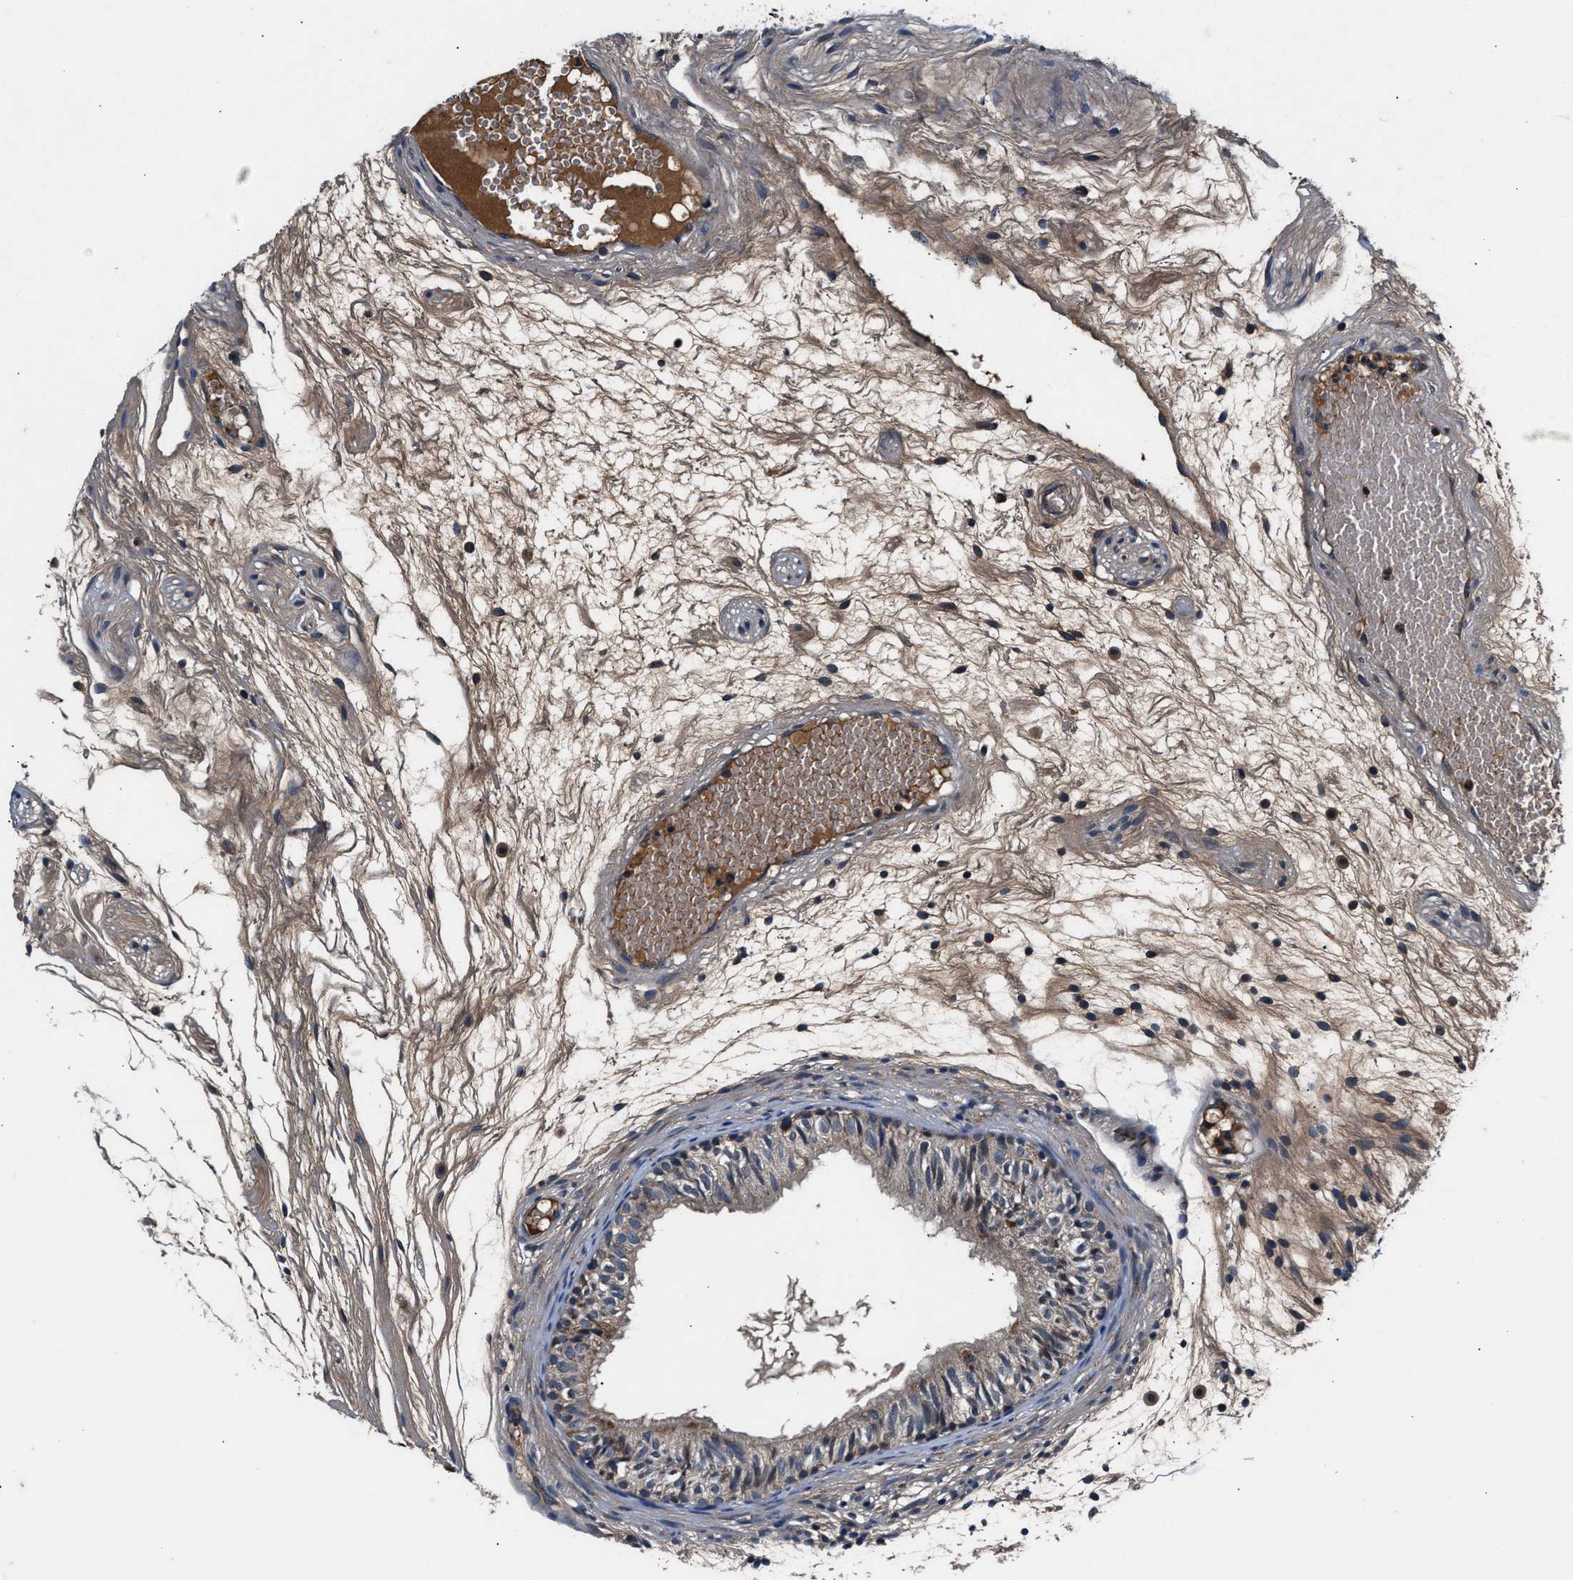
{"staining": {"intensity": "weak", "quantity": "<25%", "location": "cytoplasmic/membranous"}, "tissue": "epididymis", "cell_type": "Glandular cells", "image_type": "normal", "snomed": [{"axis": "morphology", "description": "Normal tissue, NOS"}, {"axis": "morphology", "description": "Atrophy, NOS"}, {"axis": "topography", "description": "Testis"}, {"axis": "topography", "description": "Epididymis"}], "caption": "This is a image of immunohistochemistry staining of benign epididymis, which shows no staining in glandular cells. (DAB immunohistochemistry (IHC) visualized using brightfield microscopy, high magnification).", "gene": "IMMT", "patient": {"sex": "male", "age": 18}}